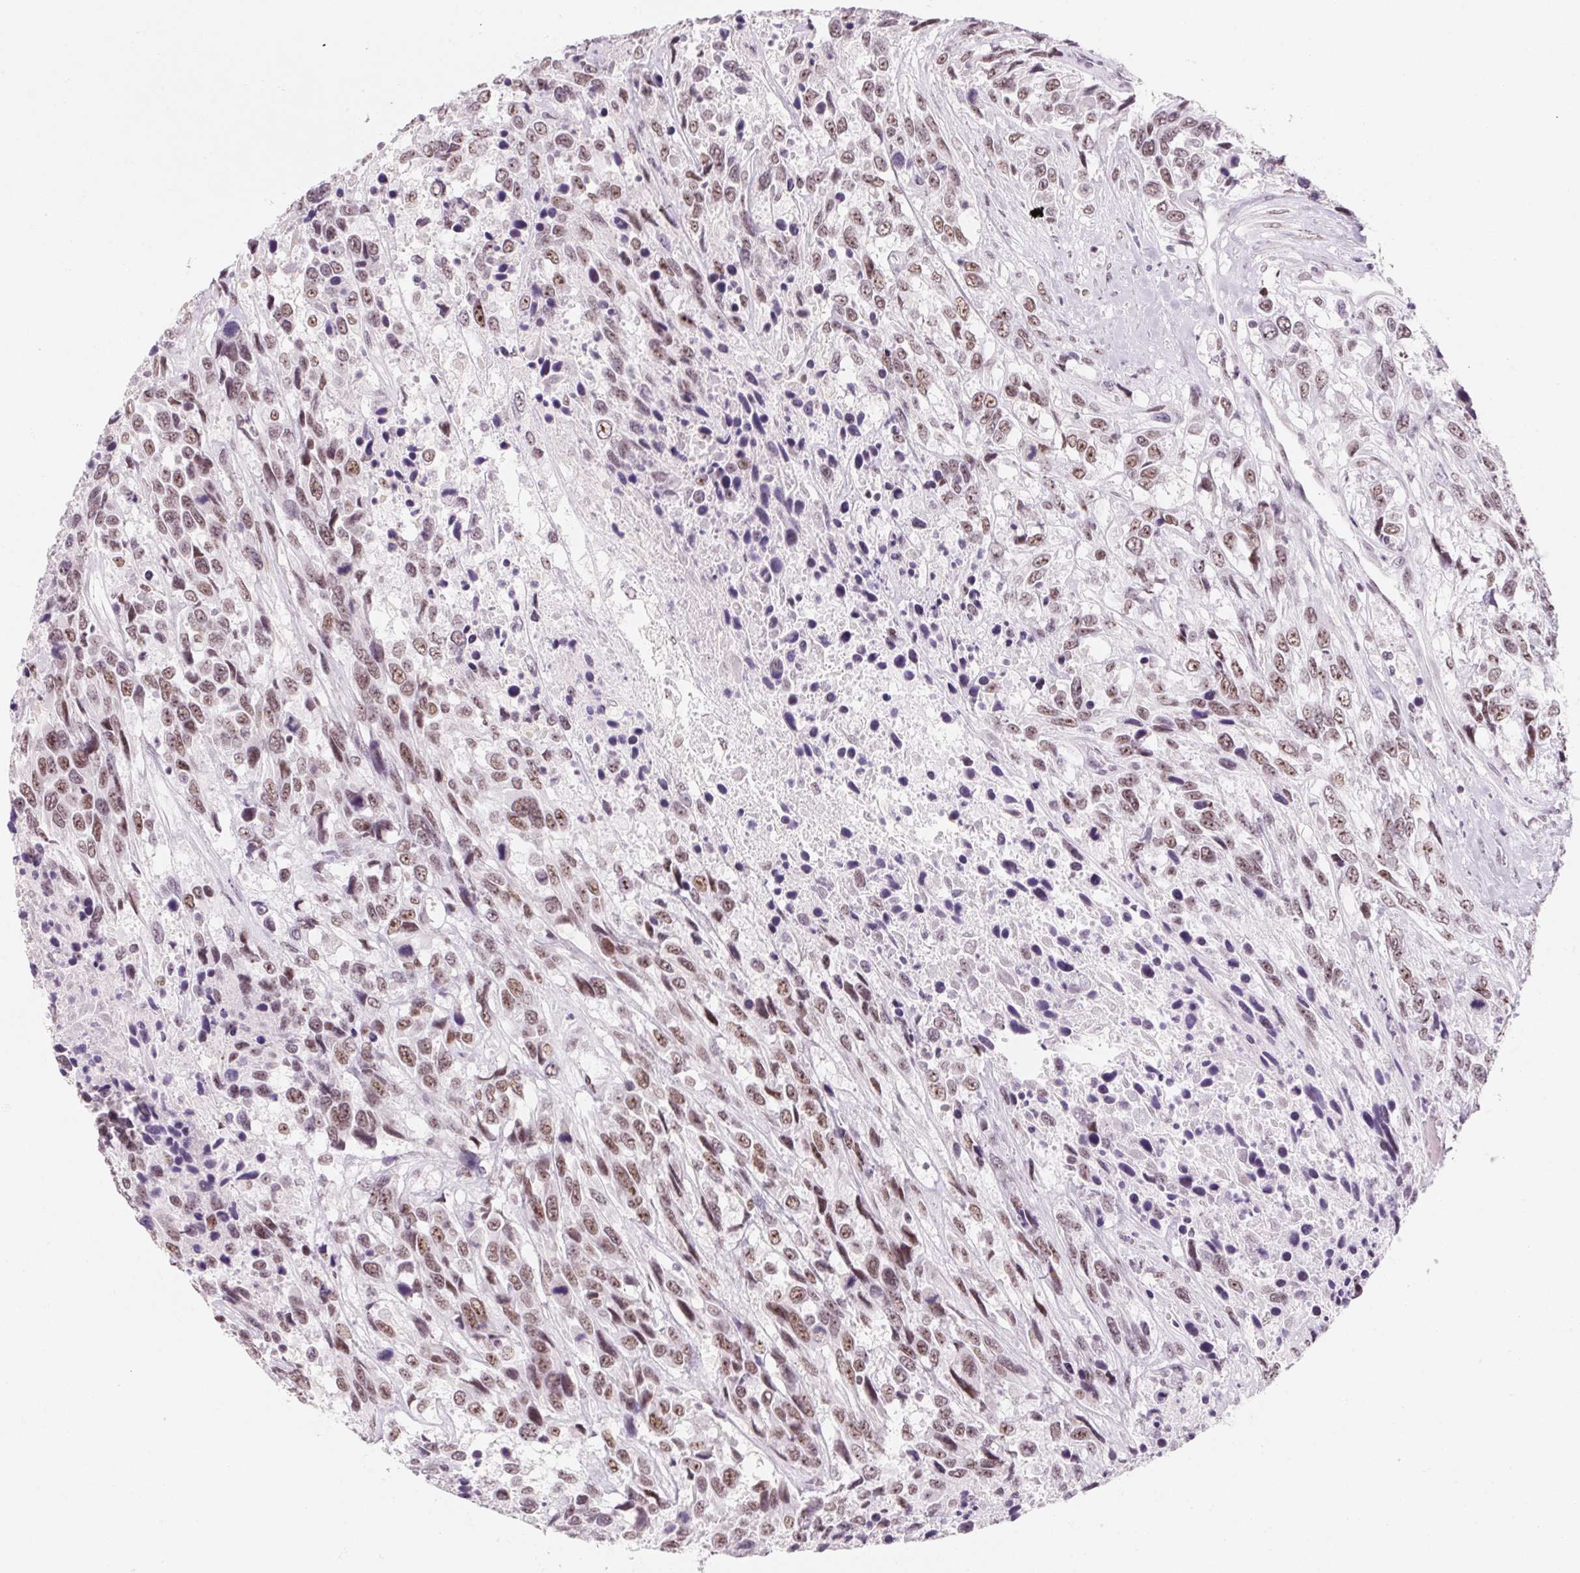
{"staining": {"intensity": "moderate", "quantity": ">75%", "location": "nuclear"}, "tissue": "urothelial cancer", "cell_type": "Tumor cells", "image_type": "cancer", "snomed": [{"axis": "morphology", "description": "Urothelial carcinoma, High grade"}, {"axis": "topography", "description": "Urinary bladder"}], "caption": "Human urothelial cancer stained with a protein marker exhibits moderate staining in tumor cells.", "gene": "ZIC4", "patient": {"sex": "female", "age": 70}}